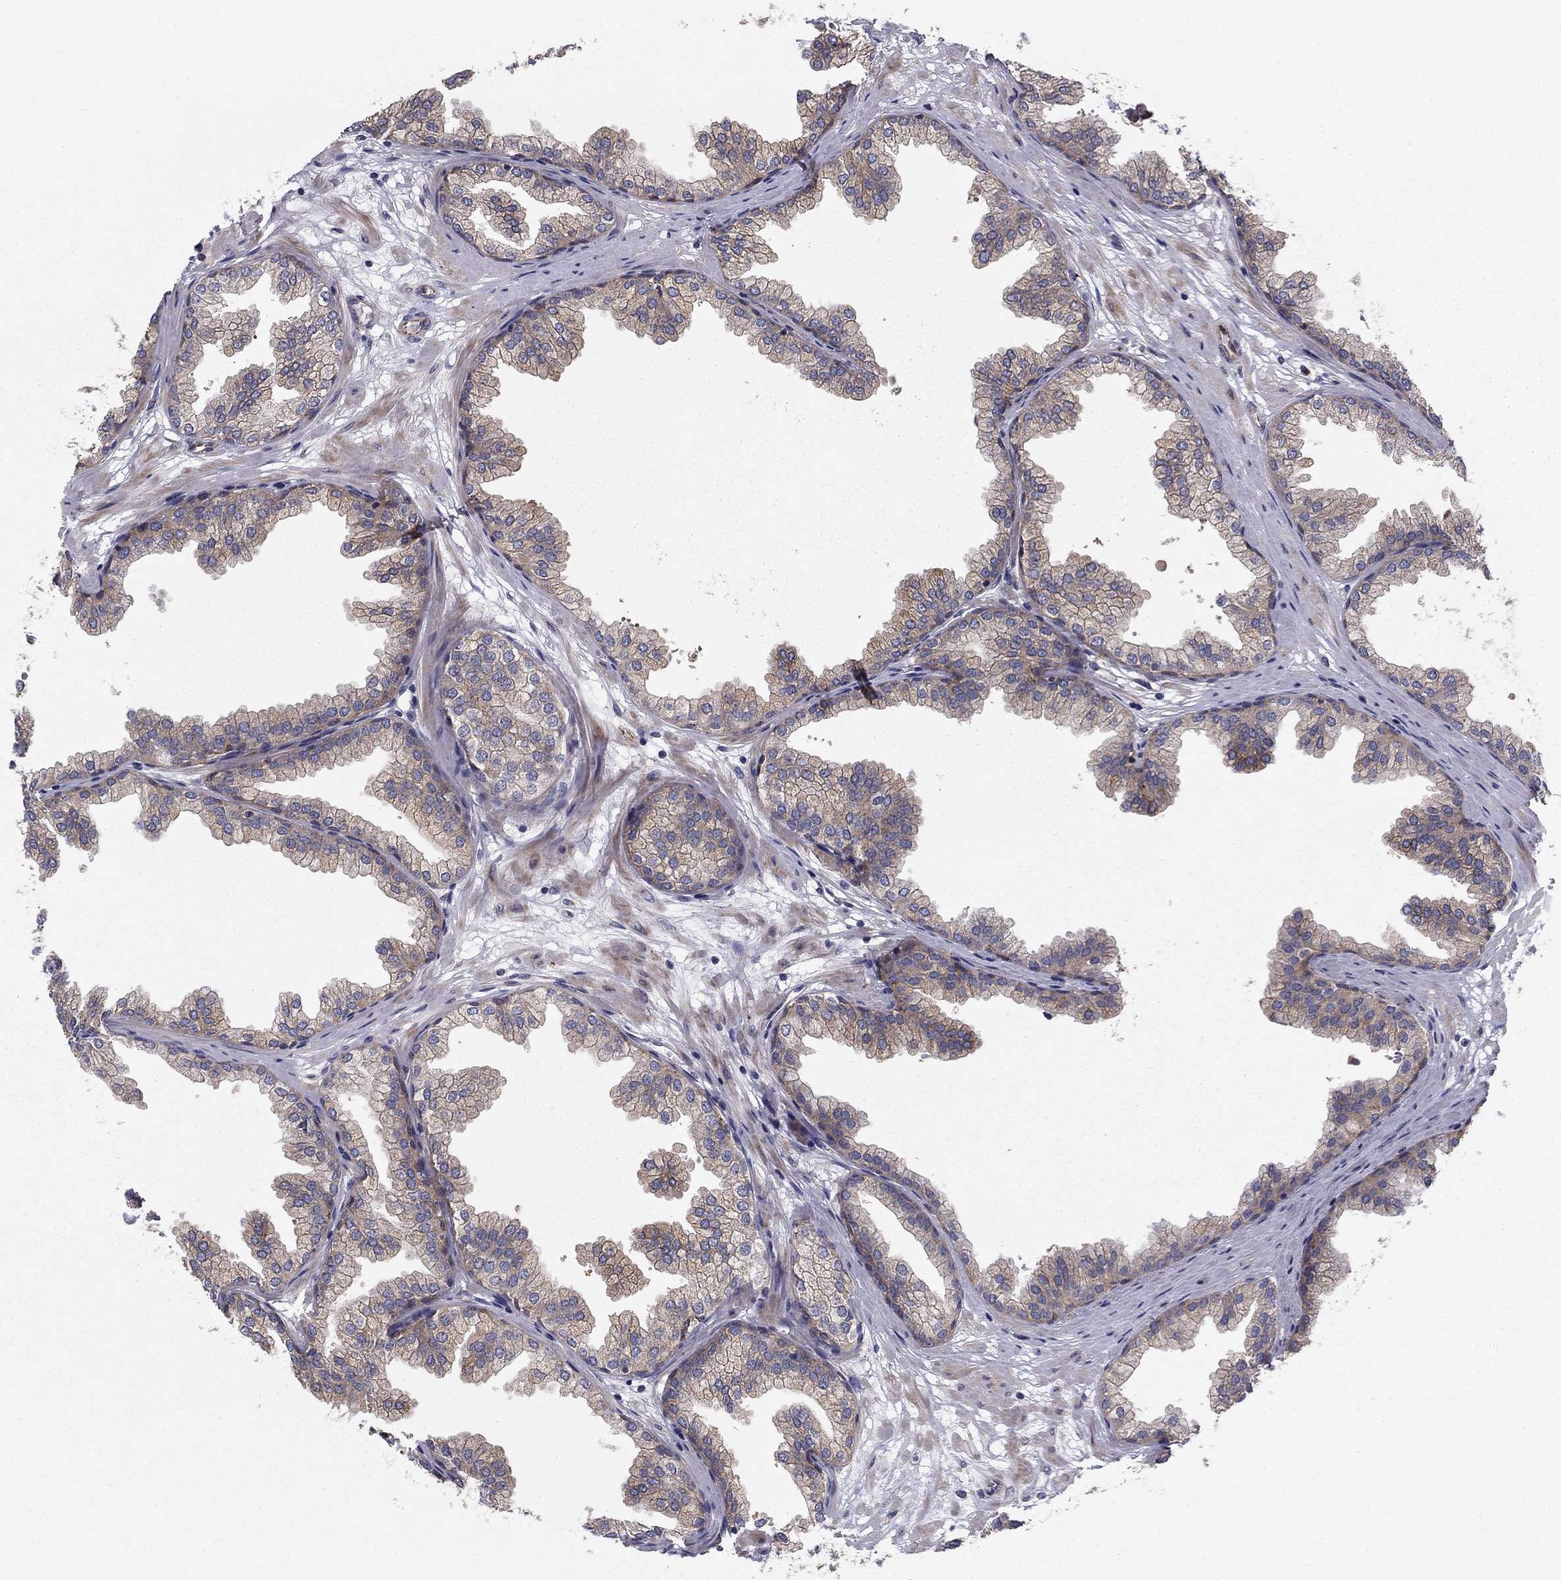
{"staining": {"intensity": "weak", "quantity": "25%-75%", "location": "cytoplasmic/membranous"}, "tissue": "prostate", "cell_type": "Glandular cells", "image_type": "normal", "snomed": [{"axis": "morphology", "description": "Normal tissue, NOS"}, {"axis": "topography", "description": "Prostate"}], "caption": "This is a micrograph of IHC staining of unremarkable prostate, which shows weak expression in the cytoplasmic/membranous of glandular cells.", "gene": "CLSTN1", "patient": {"sex": "male", "age": 37}}